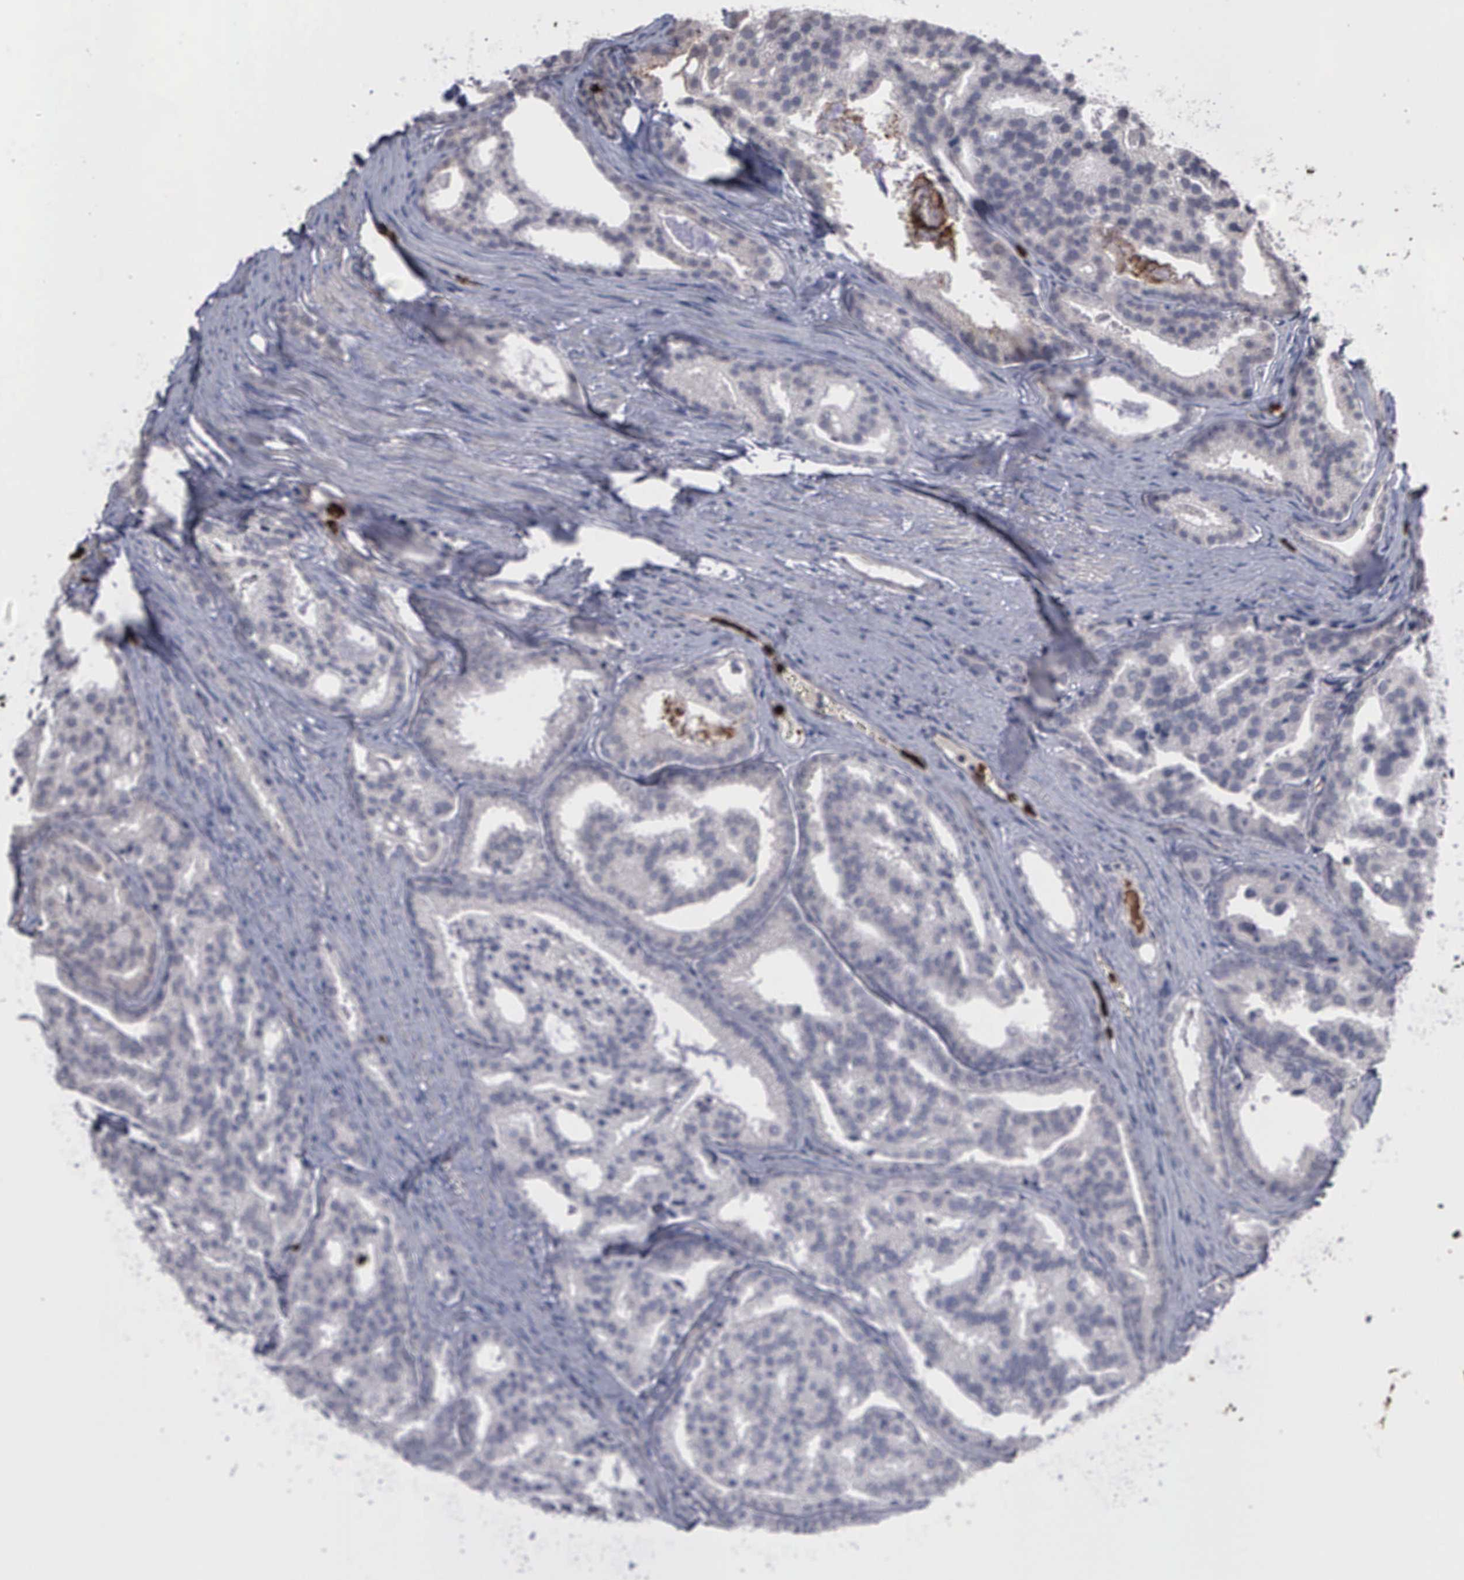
{"staining": {"intensity": "negative", "quantity": "none", "location": "none"}, "tissue": "prostate cancer", "cell_type": "Tumor cells", "image_type": "cancer", "snomed": [{"axis": "morphology", "description": "Adenocarcinoma, High grade"}, {"axis": "topography", "description": "Prostate"}], "caption": "Tumor cells are negative for brown protein staining in high-grade adenocarcinoma (prostate).", "gene": "MMP9", "patient": {"sex": "male", "age": 64}}